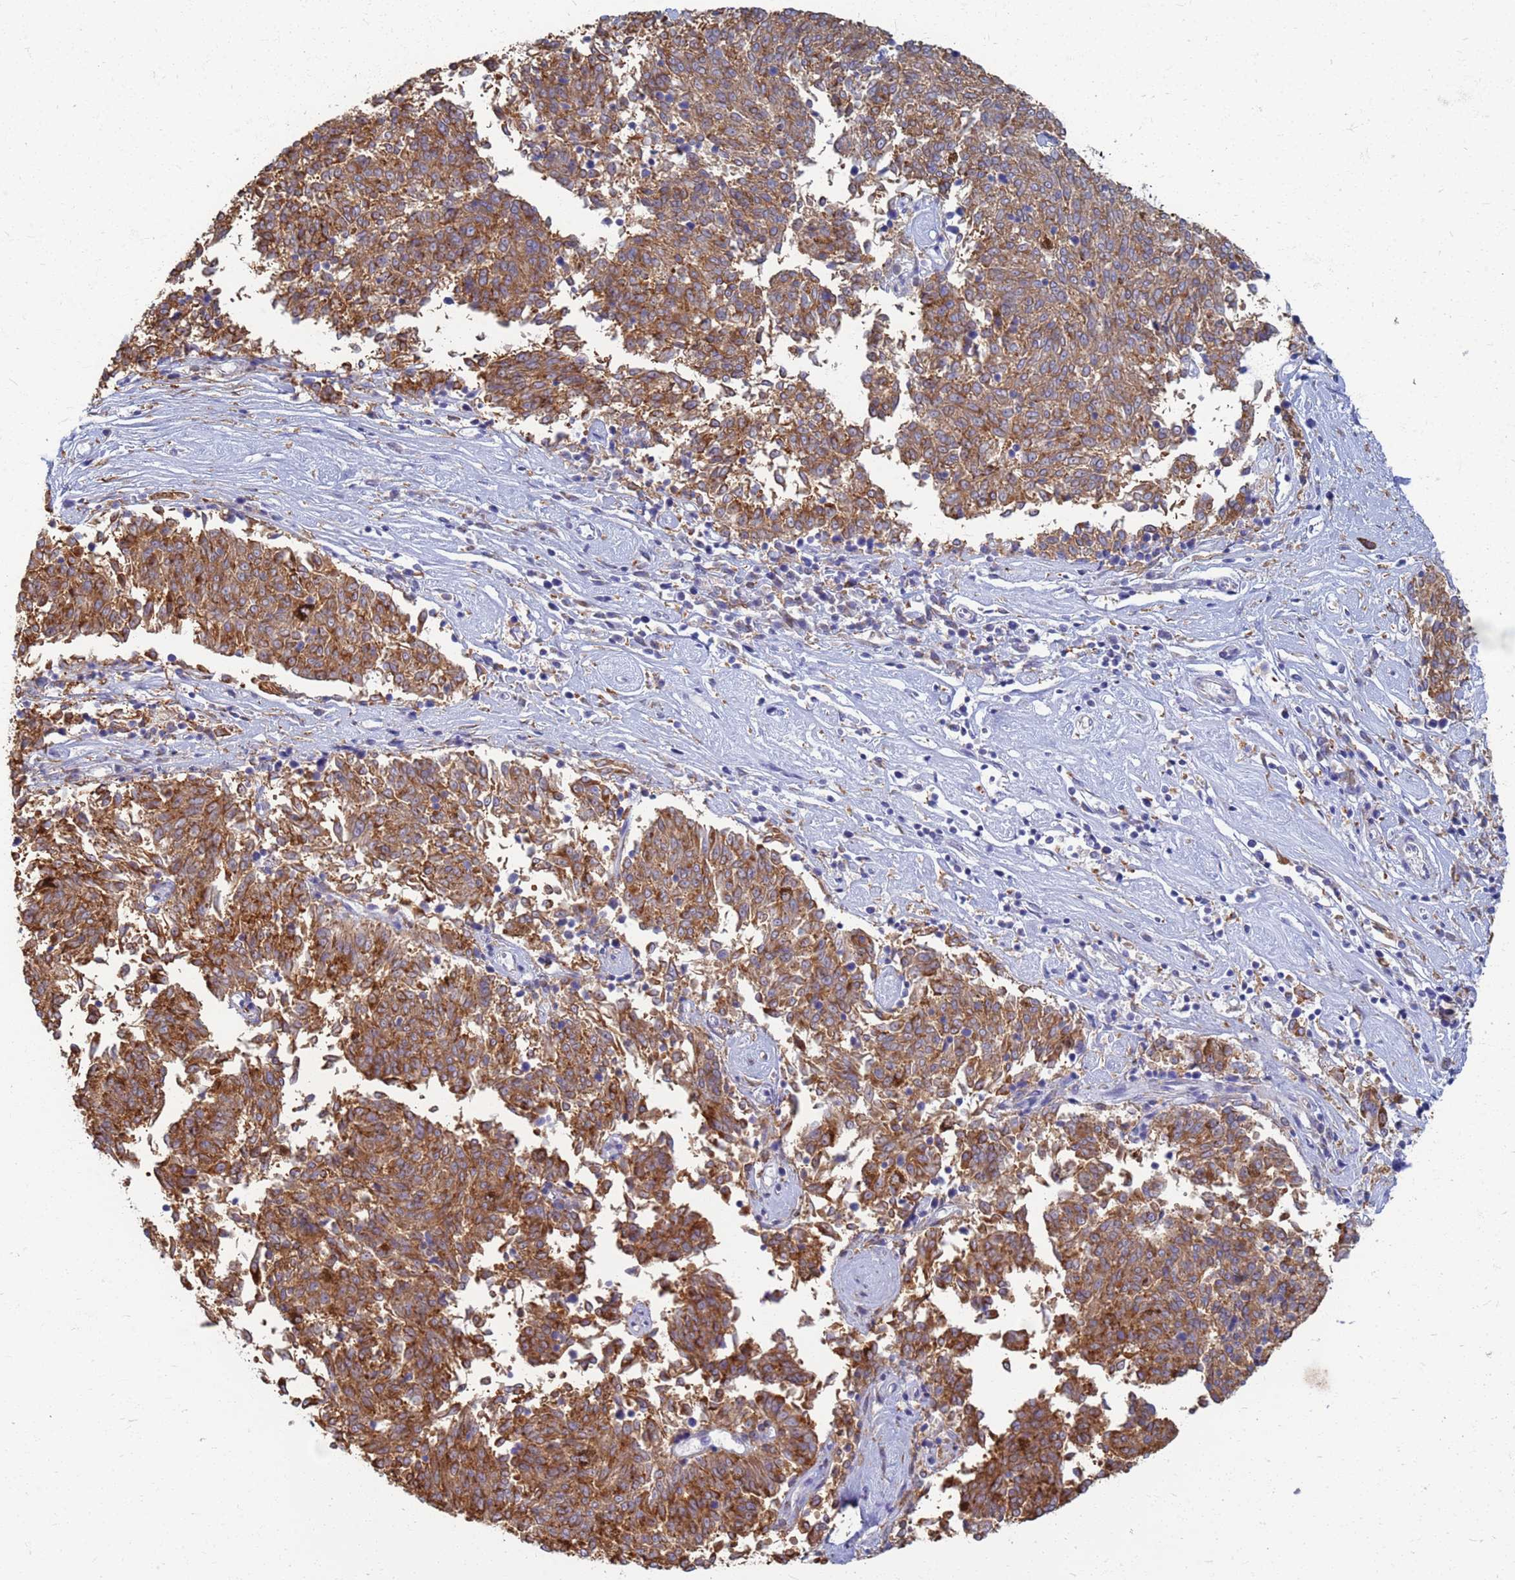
{"staining": {"intensity": "moderate", "quantity": ">75%", "location": "cytoplasmic/membranous"}, "tissue": "melanoma", "cell_type": "Tumor cells", "image_type": "cancer", "snomed": [{"axis": "morphology", "description": "Malignant melanoma, NOS"}, {"axis": "topography", "description": "Skin"}], "caption": "This is an image of immunohistochemistry staining of malignant melanoma, which shows moderate staining in the cytoplasmic/membranous of tumor cells.", "gene": "ATP6V1E1", "patient": {"sex": "female", "age": 72}}